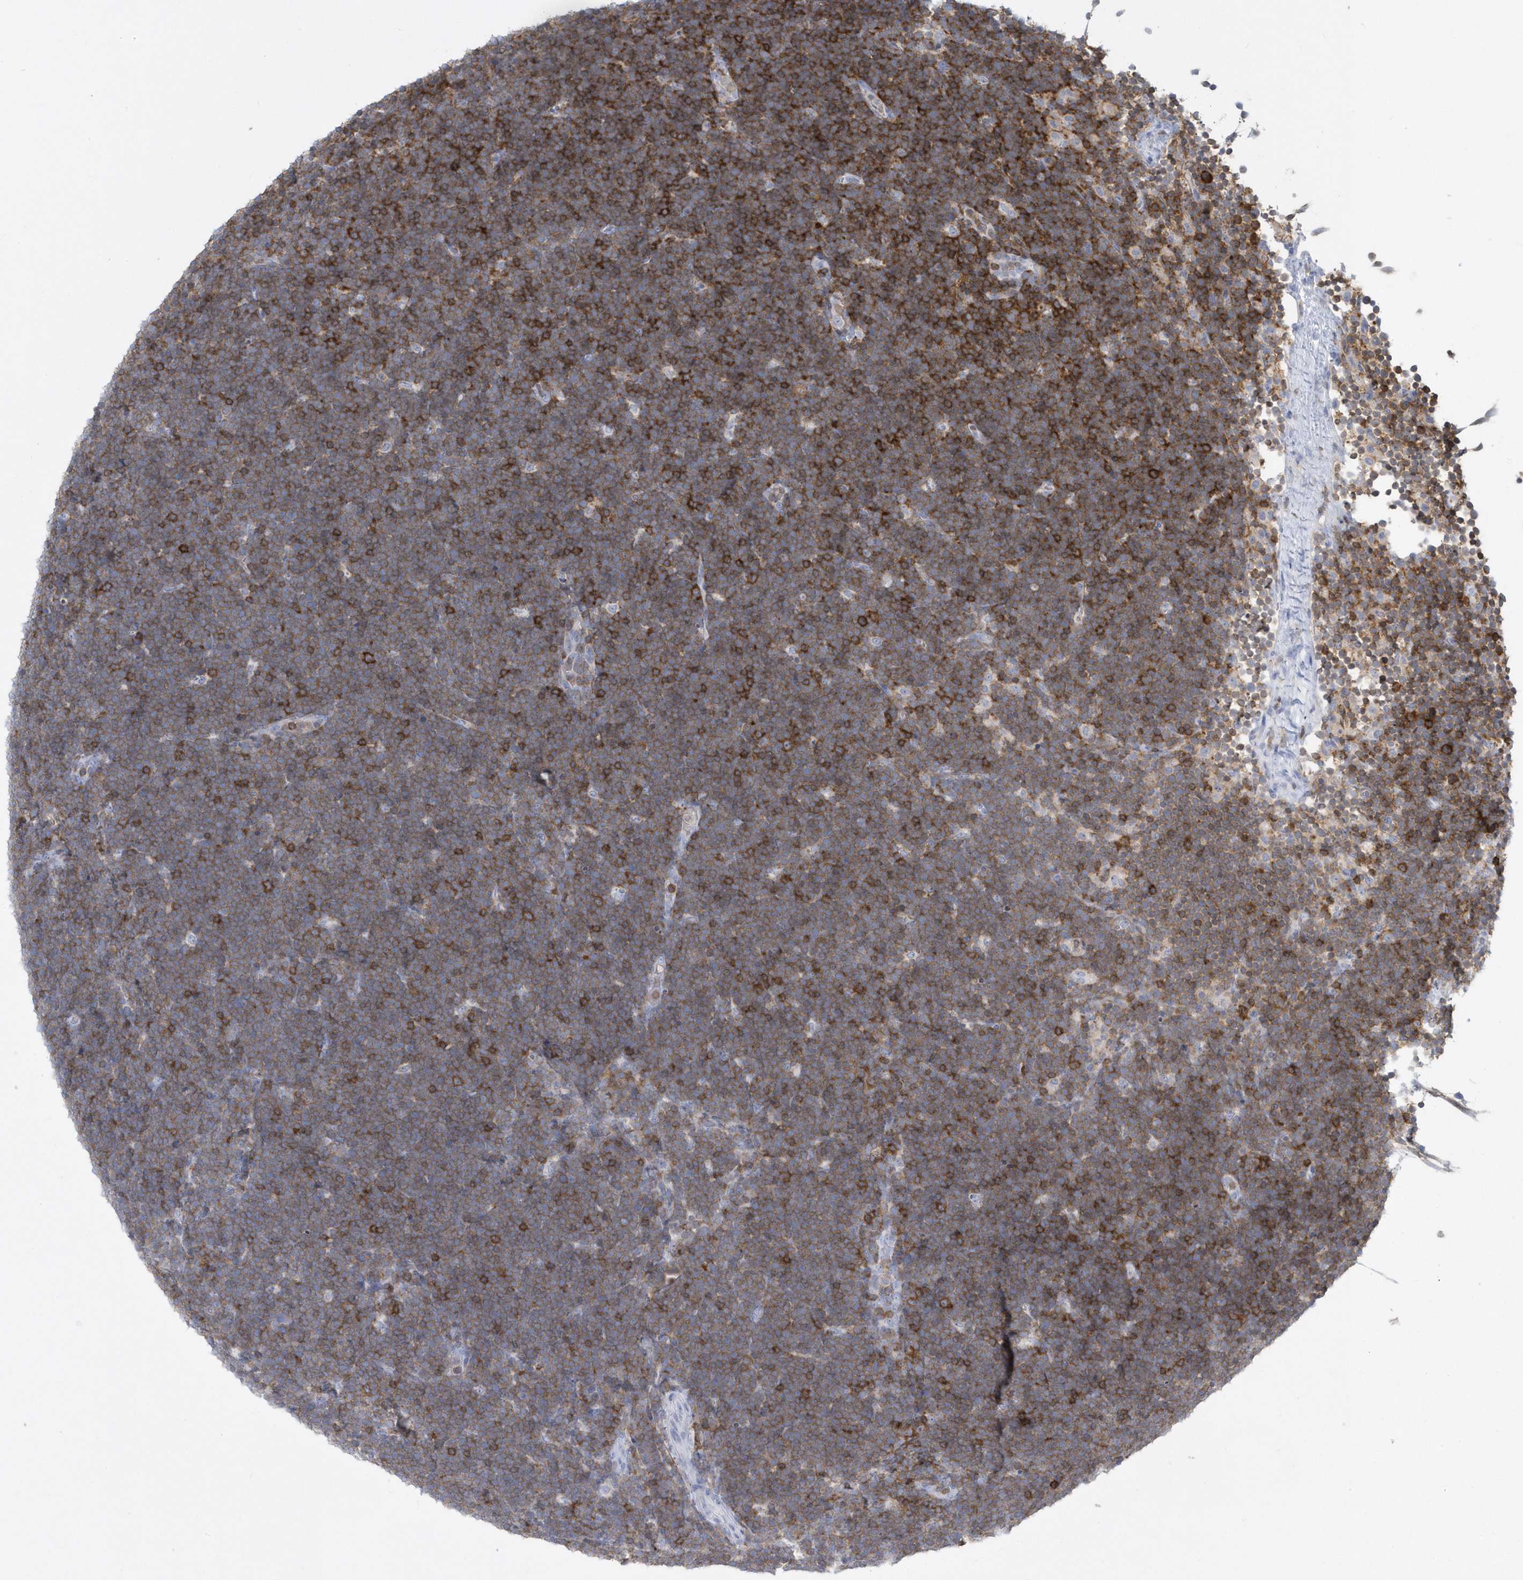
{"staining": {"intensity": "moderate", "quantity": ">75%", "location": "cytoplasmic/membranous"}, "tissue": "lymphoma", "cell_type": "Tumor cells", "image_type": "cancer", "snomed": [{"axis": "morphology", "description": "Malignant lymphoma, non-Hodgkin's type, High grade"}, {"axis": "topography", "description": "Lymph node"}], "caption": "A medium amount of moderate cytoplasmic/membranous staining is seen in about >75% of tumor cells in malignant lymphoma, non-Hodgkin's type (high-grade) tissue.", "gene": "PSD4", "patient": {"sex": "male", "age": 13}}